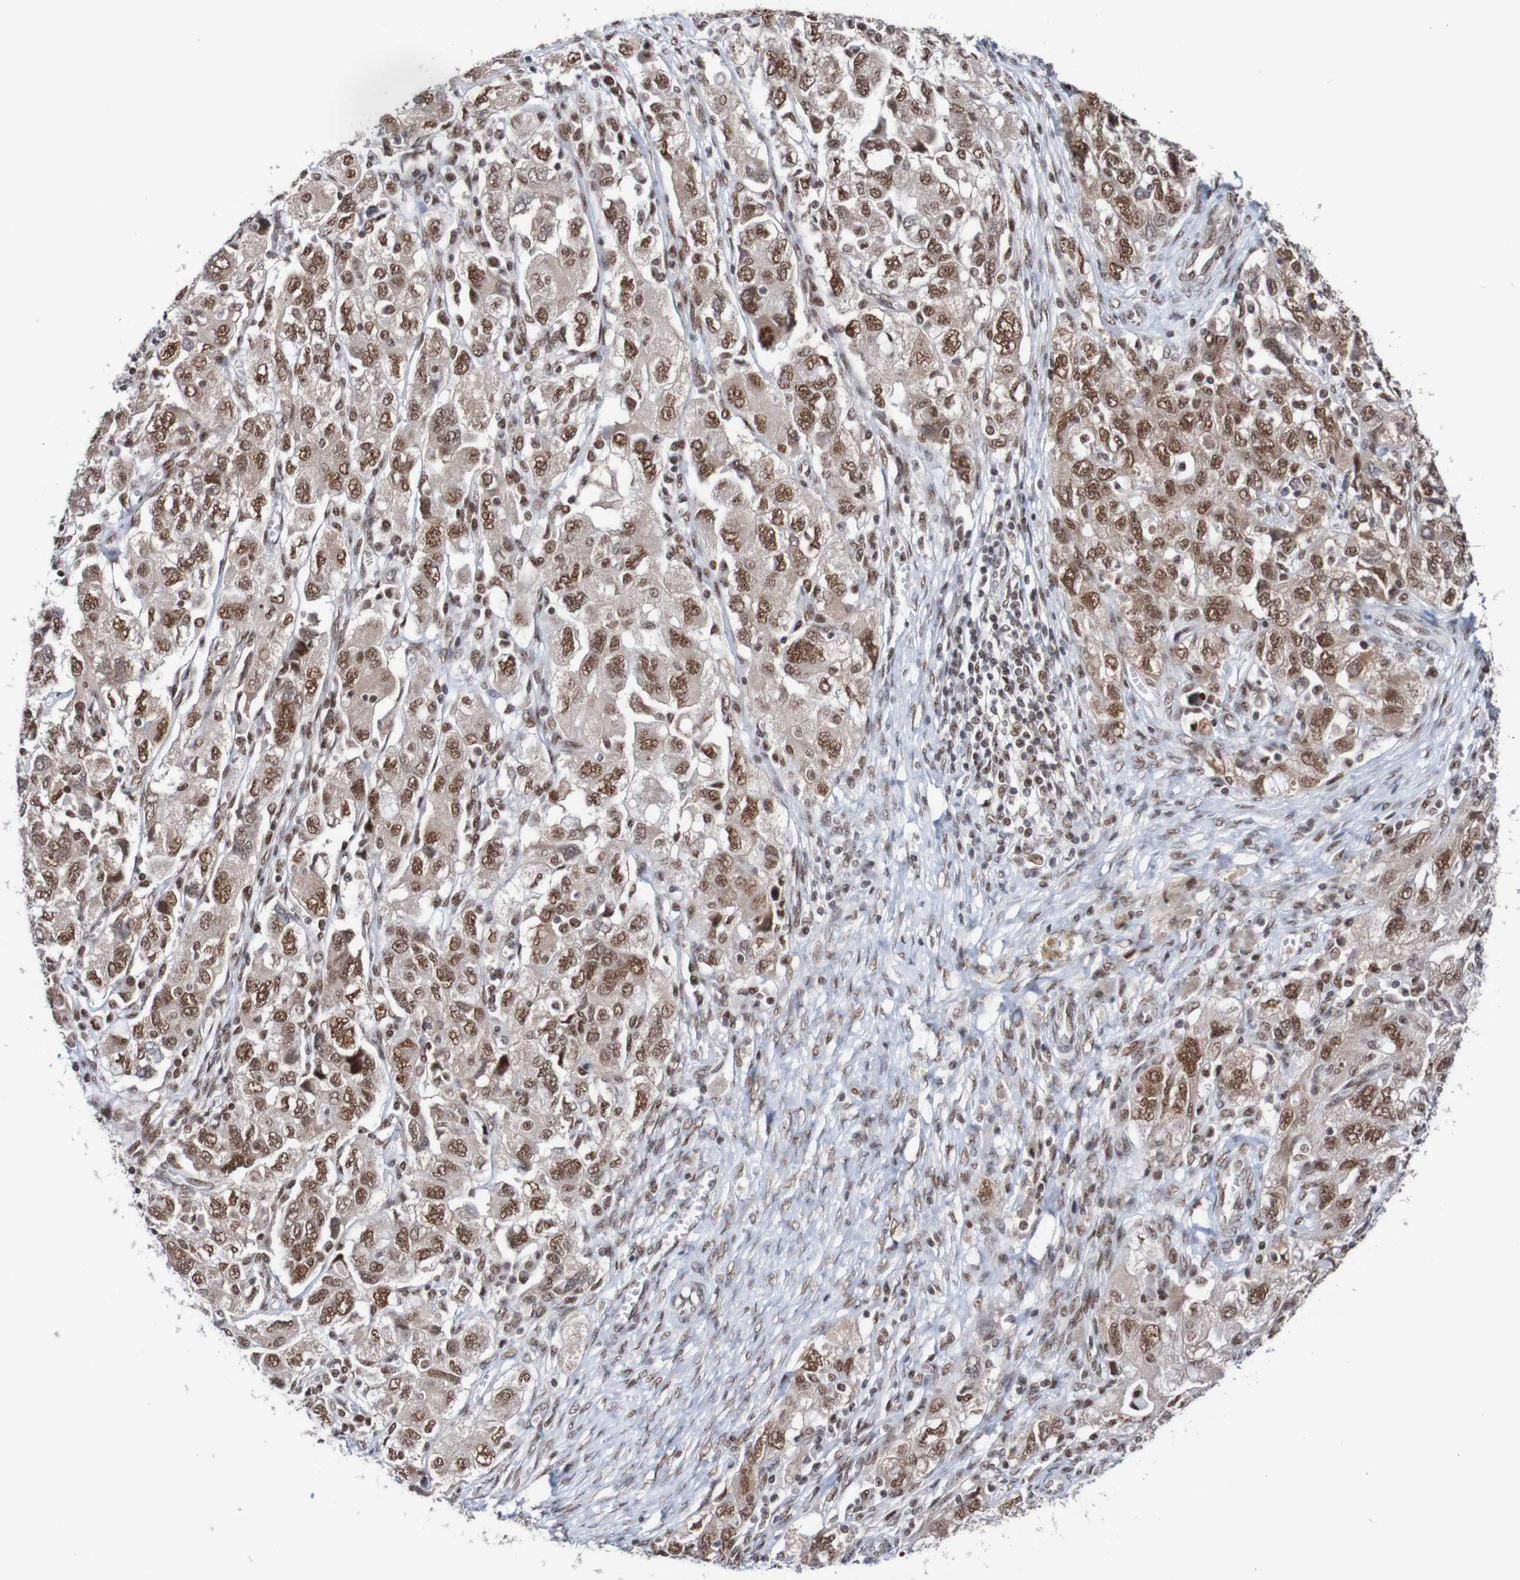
{"staining": {"intensity": "strong", "quantity": ">75%", "location": "cytoplasmic/membranous,nuclear"}, "tissue": "ovarian cancer", "cell_type": "Tumor cells", "image_type": "cancer", "snomed": [{"axis": "morphology", "description": "Carcinoma, NOS"}, {"axis": "morphology", "description": "Cystadenocarcinoma, serous, NOS"}, {"axis": "topography", "description": "Ovary"}], "caption": "An IHC histopathology image of neoplastic tissue is shown. Protein staining in brown shows strong cytoplasmic/membranous and nuclear positivity in ovarian cancer (serous cystadenocarcinoma) within tumor cells. (Brightfield microscopy of DAB IHC at high magnification).", "gene": "CDC5L", "patient": {"sex": "female", "age": 69}}